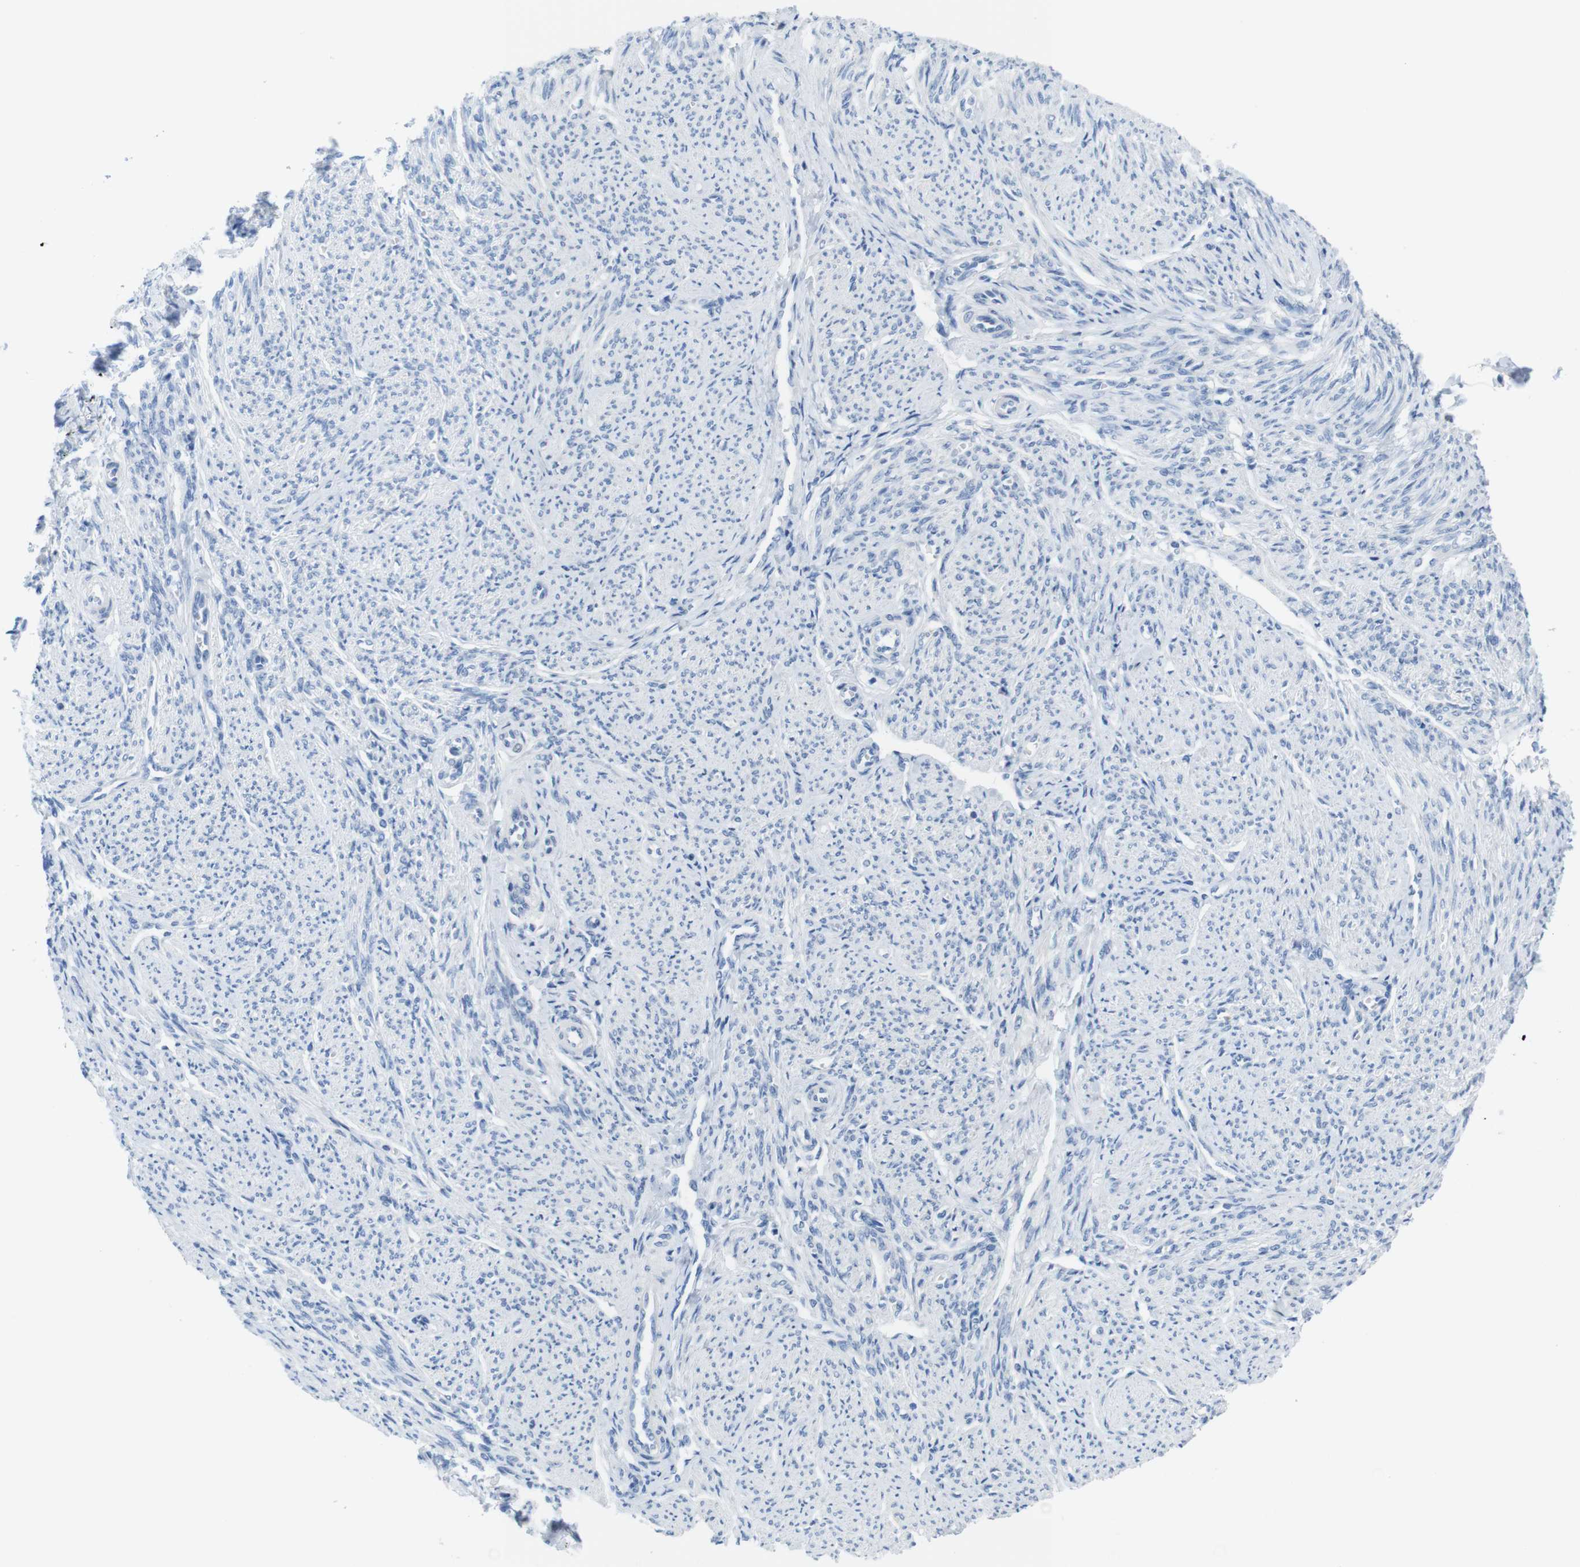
{"staining": {"intensity": "negative", "quantity": "none", "location": "none"}, "tissue": "smooth muscle", "cell_type": "Smooth muscle cells", "image_type": "normal", "snomed": [{"axis": "morphology", "description": "Normal tissue, NOS"}, {"axis": "topography", "description": "Smooth muscle"}], "caption": "This photomicrograph is of benign smooth muscle stained with IHC to label a protein in brown with the nuclei are counter-stained blue. There is no staining in smooth muscle cells.", "gene": "CD5", "patient": {"sex": "female", "age": 65}}